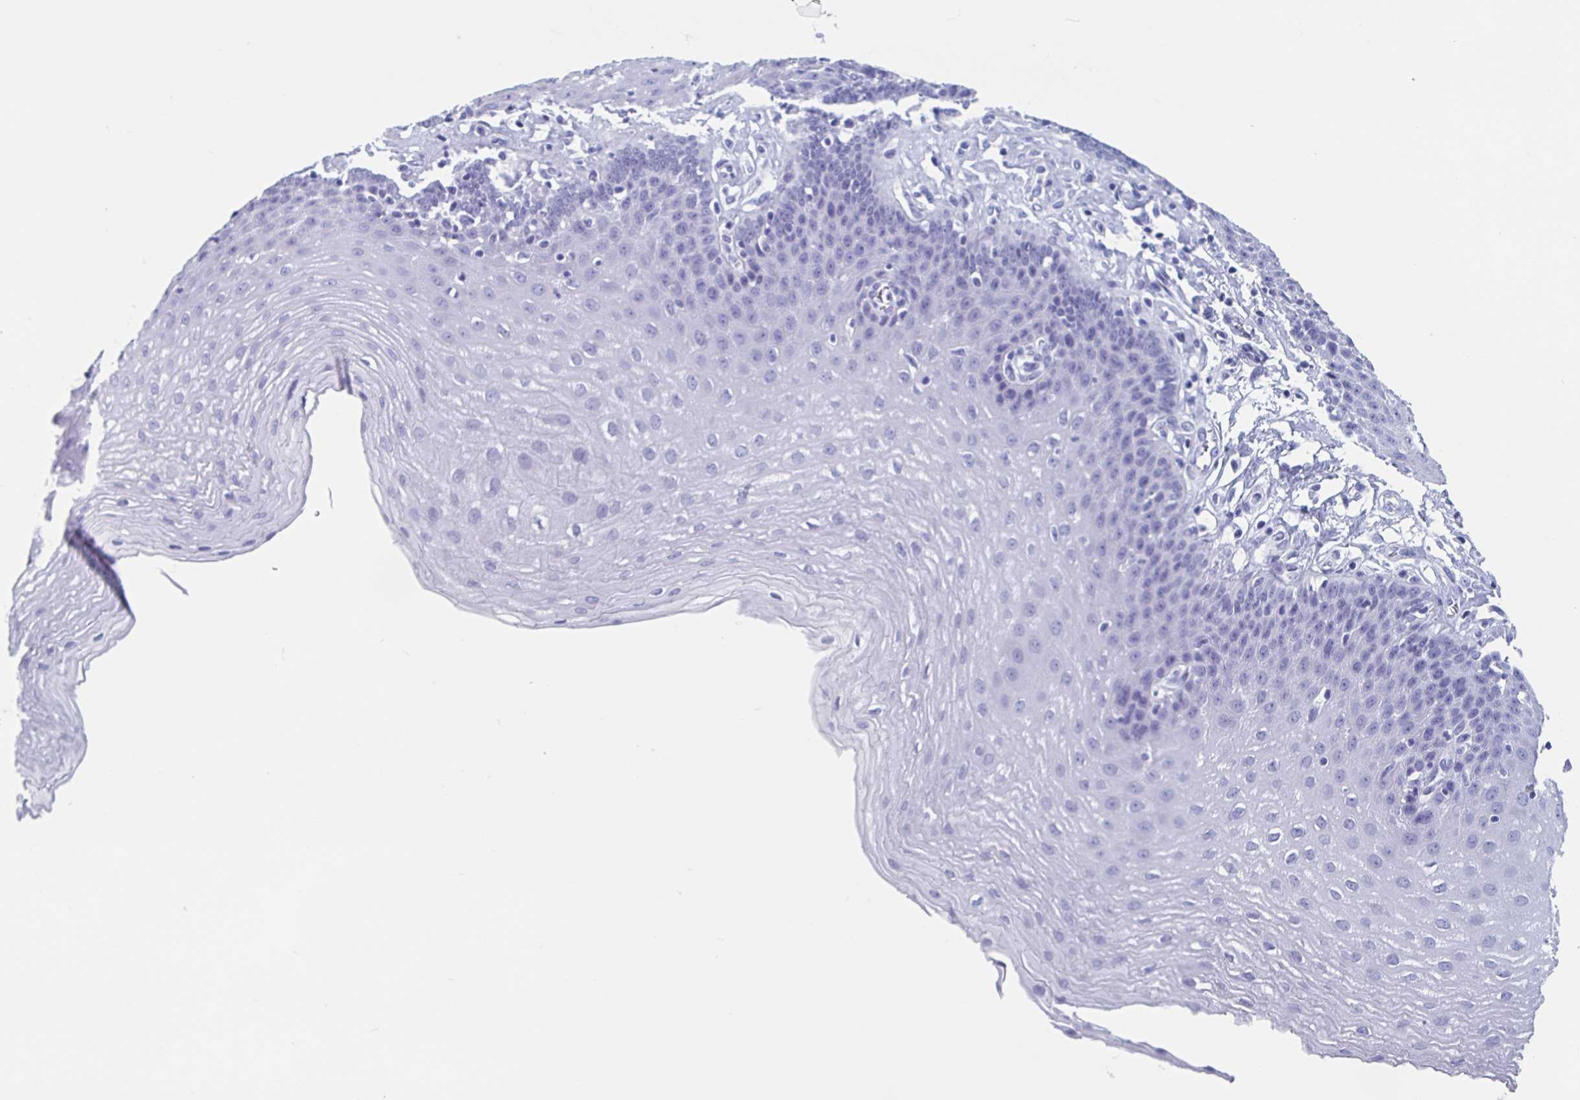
{"staining": {"intensity": "negative", "quantity": "none", "location": "none"}, "tissue": "esophagus", "cell_type": "Squamous epithelial cells", "image_type": "normal", "snomed": [{"axis": "morphology", "description": "Normal tissue, NOS"}, {"axis": "topography", "description": "Esophagus"}], "caption": "The immunohistochemistry (IHC) photomicrograph has no significant positivity in squamous epithelial cells of esophagus.", "gene": "HDGFL1", "patient": {"sex": "female", "age": 81}}